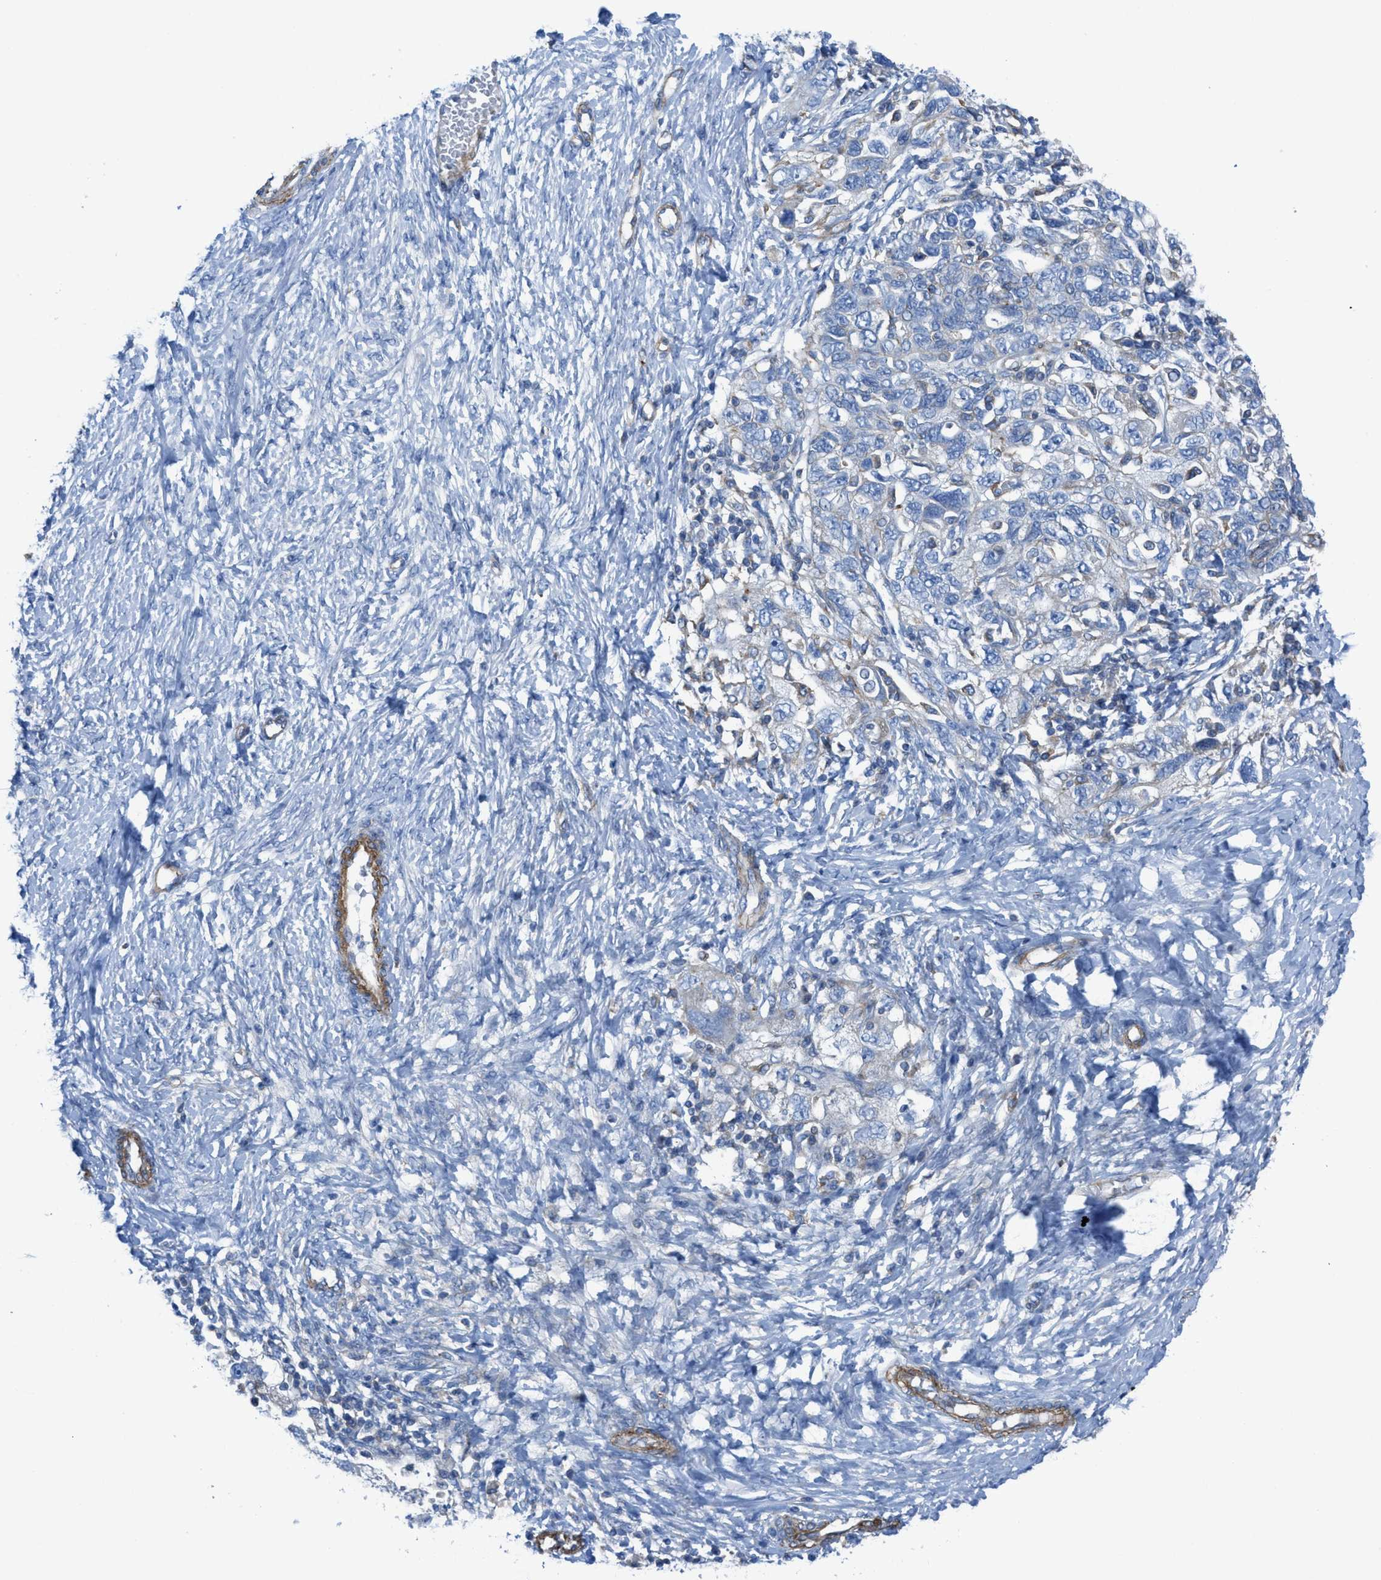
{"staining": {"intensity": "negative", "quantity": "none", "location": "none"}, "tissue": "ovarian cancer", "cell_type": "Tumor cells", "image_type": "cancer", "snomed": [{"axis": "morphology", "description": "Carcinoma, NOS"}, {"axis": "morphology", "description": "Cystadenocarcinoma, serous, NOS"}, {"axis": "topography", "description": "Ovary"}], "caption": "This is an immunohistochemistry micrograph of ovarian serous cystadenocarcinoma. There is no expression in tumor cells.", "gene": "KCNH7", "patient": {"sex": "female", "age": 69}}